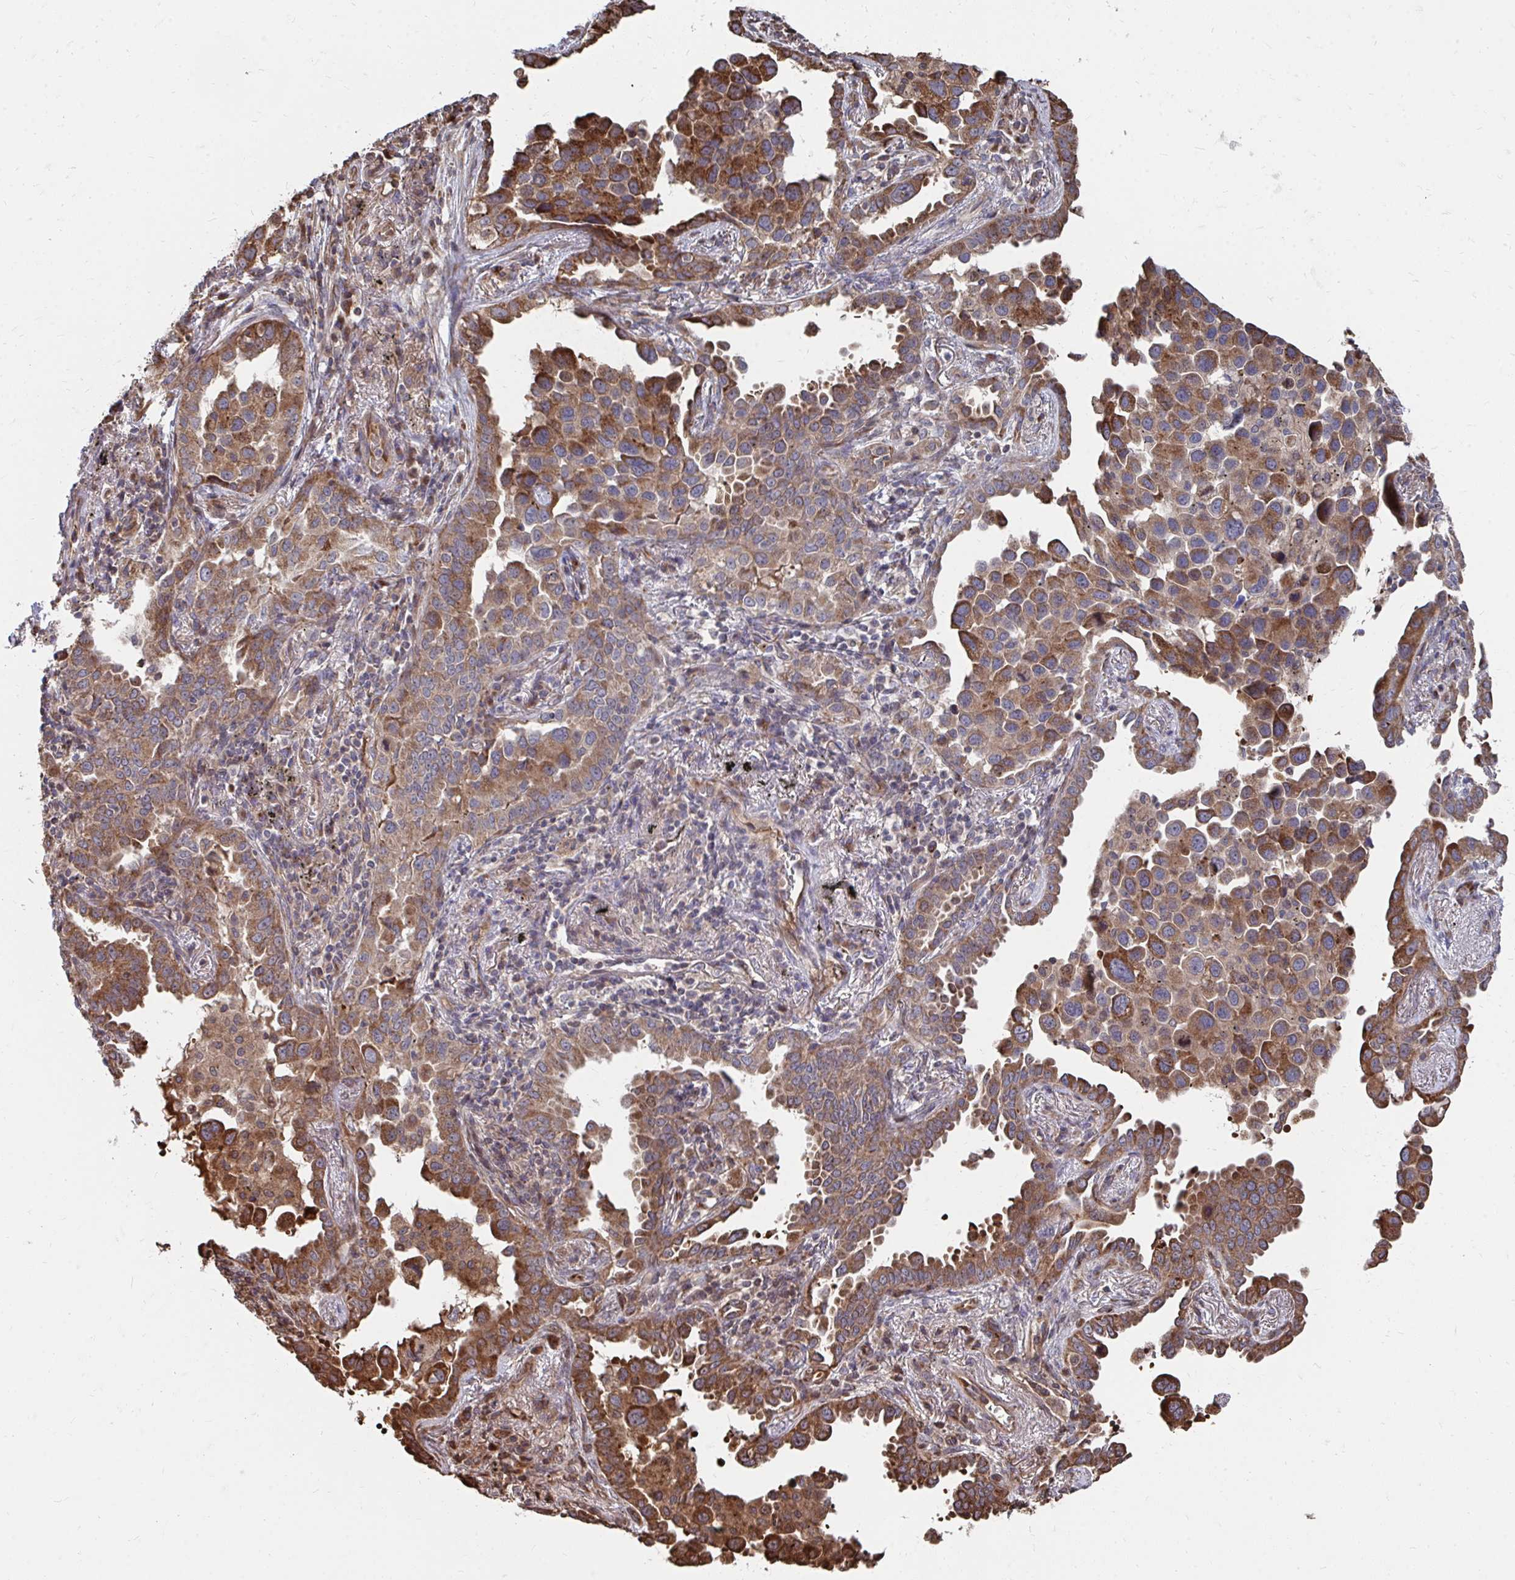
{"staining": {"intensity": "moderate", "quantity": ">75%", "location": "cytoplasmic/membranous"}, "tissue": "lung cancer", "cell_type": "Tumor cells", "image_type": "cancer", "snomed": [{"axis": "morphology", "description": "Adenocarcinoma, NOS"}, {"axis": "topography", "description": "Lung"}], "caption": "Protein staining reveals moderate cytoplasmic/membranous positivity in approximately >75% of tumor cells in lung cancer (adenocarcinoma). The protein of interest is shown in brown color, while the nuclei are stained blue.", "gene": "FAM89A", "patient": {"sex": "male", "age": 67}}